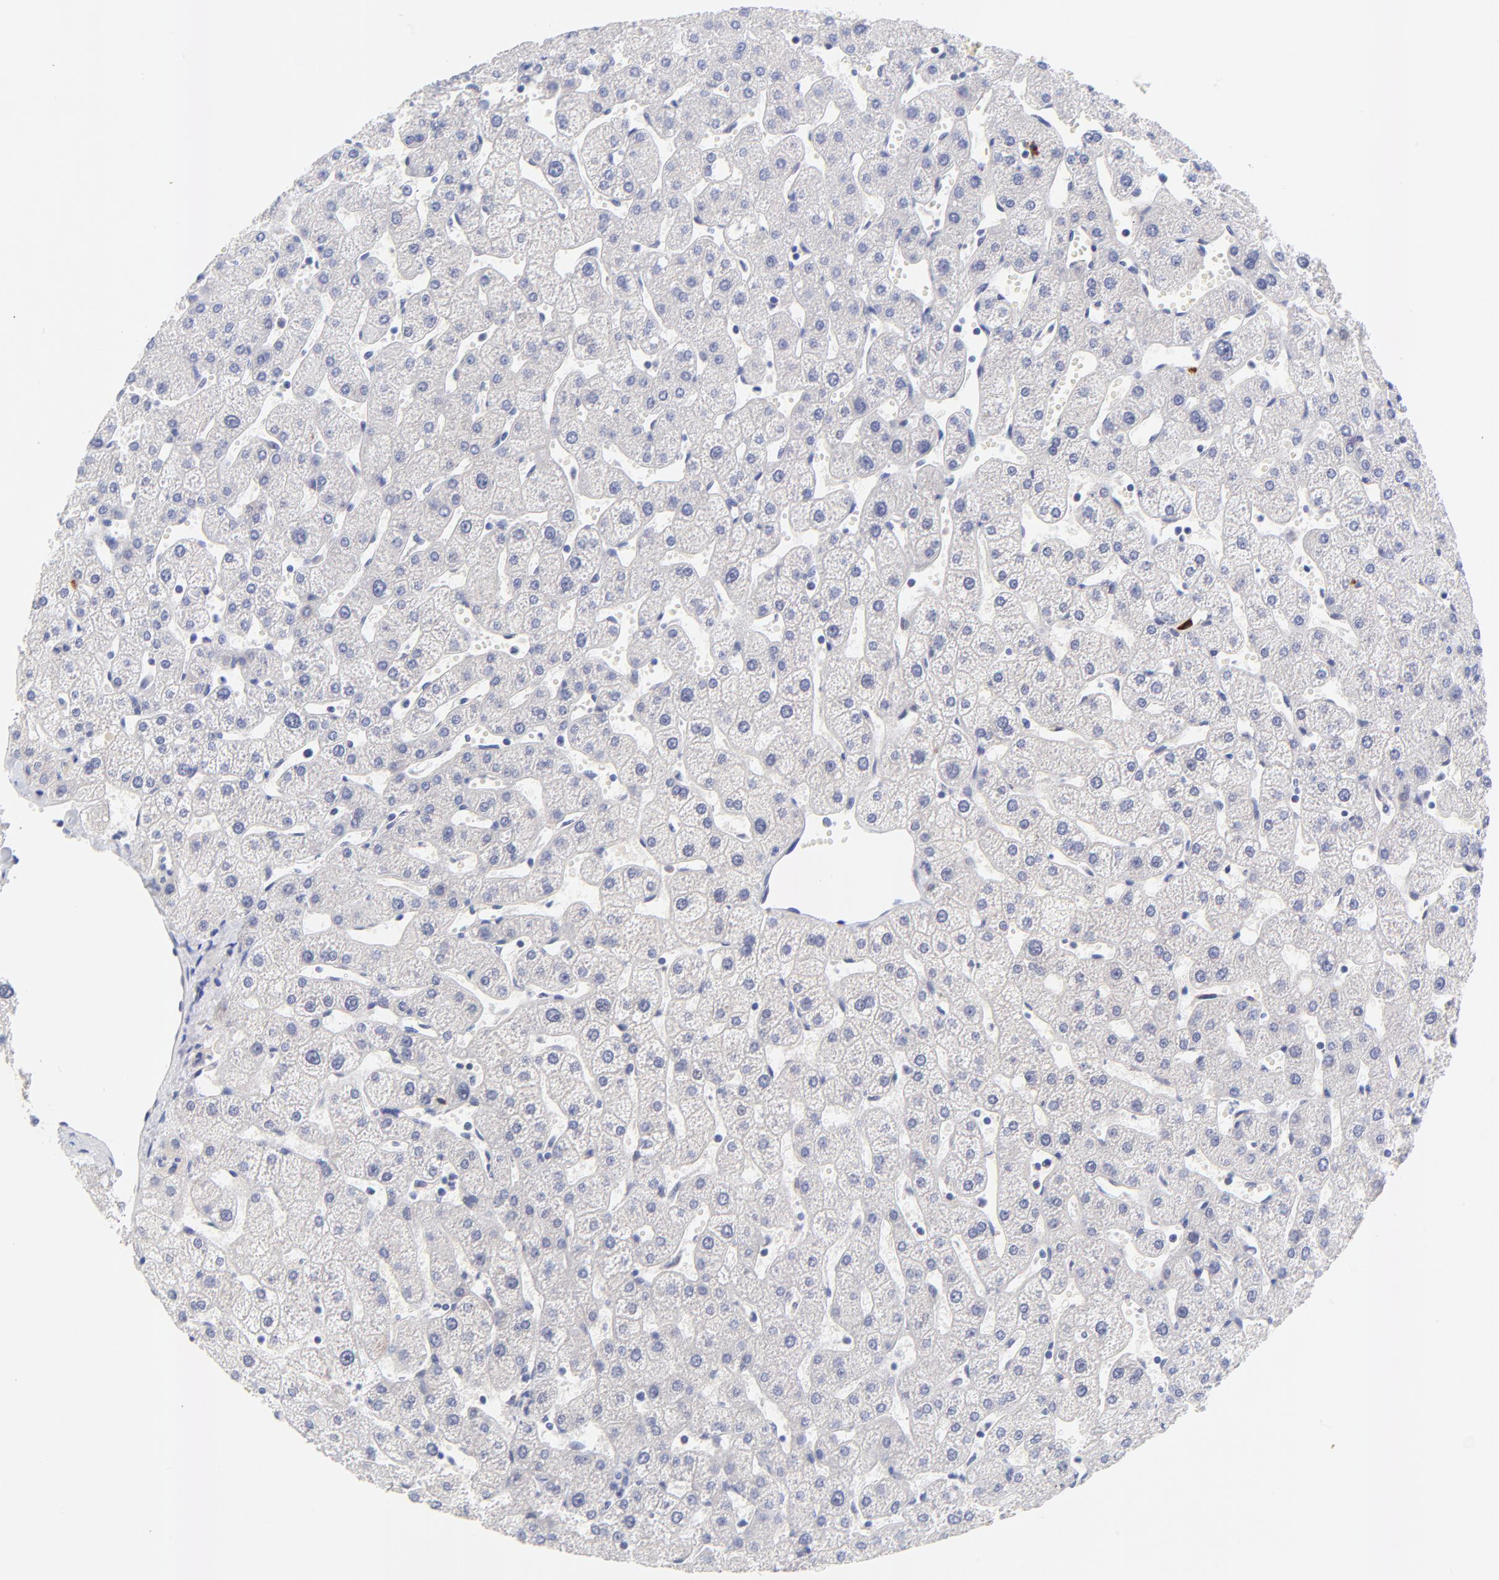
{"staining": {"intensity": "negative", "quantity": "none", "location": "none"}, "tissue": "liver", "cell_type": "Cholangiocytes", "image_type": "normal", "snomed": [{"axis": "morphology", "description": "Normal tissue, NOS"}, {"axis": "topography", "description": "Liver"}], "caption": "Immunohistochemical staining of benign liver displays no significant expression in cholangiocytes. Brightfield microscopy of IHC stained with DAB (3,3'-diaminobenzidine) (brown) and hematoxylin (blue), captured at high magnification.", "gene": "AFF2", "patient": {"sex": "male", "age": 67}}